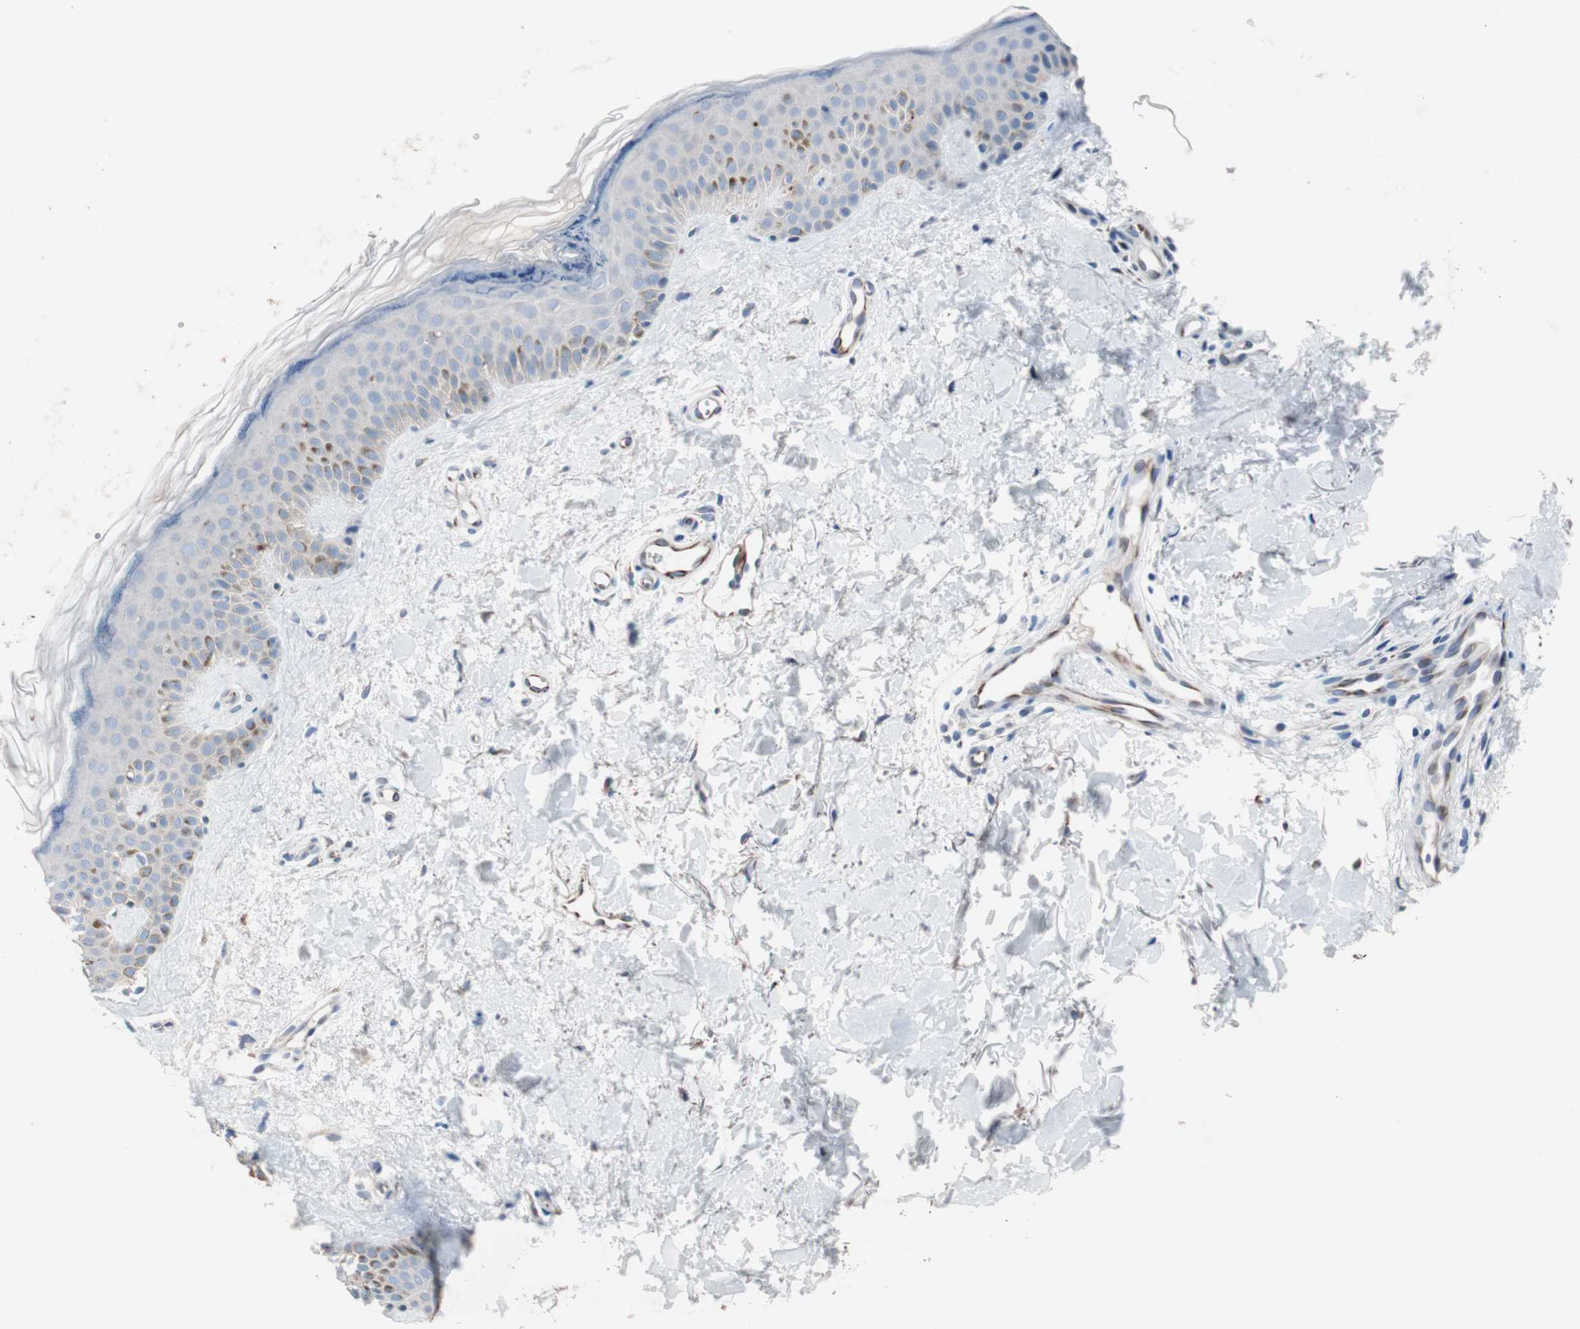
{"staining": {"intensity": "negative", "quantity": "none", "location": "none"}, "tissue": "skin", "cell_type": "Fibroblasts", "image_type": "normal", "snomed": [{"axis": "morphology", "description": "Normal tissue, NOS"}, {"axis": "topography", "description": "Skin"}], "caption": "This photomicrograph is of normal skin stained with immunohistochemistry (IHC) to label a protein in brown with the nuclei are counter-stained blue. There is no expression in fibroblasts. Nuclei are stained in blue.", "gene": "ULBP1", "patient": {"sex": "male", "age": 67}}